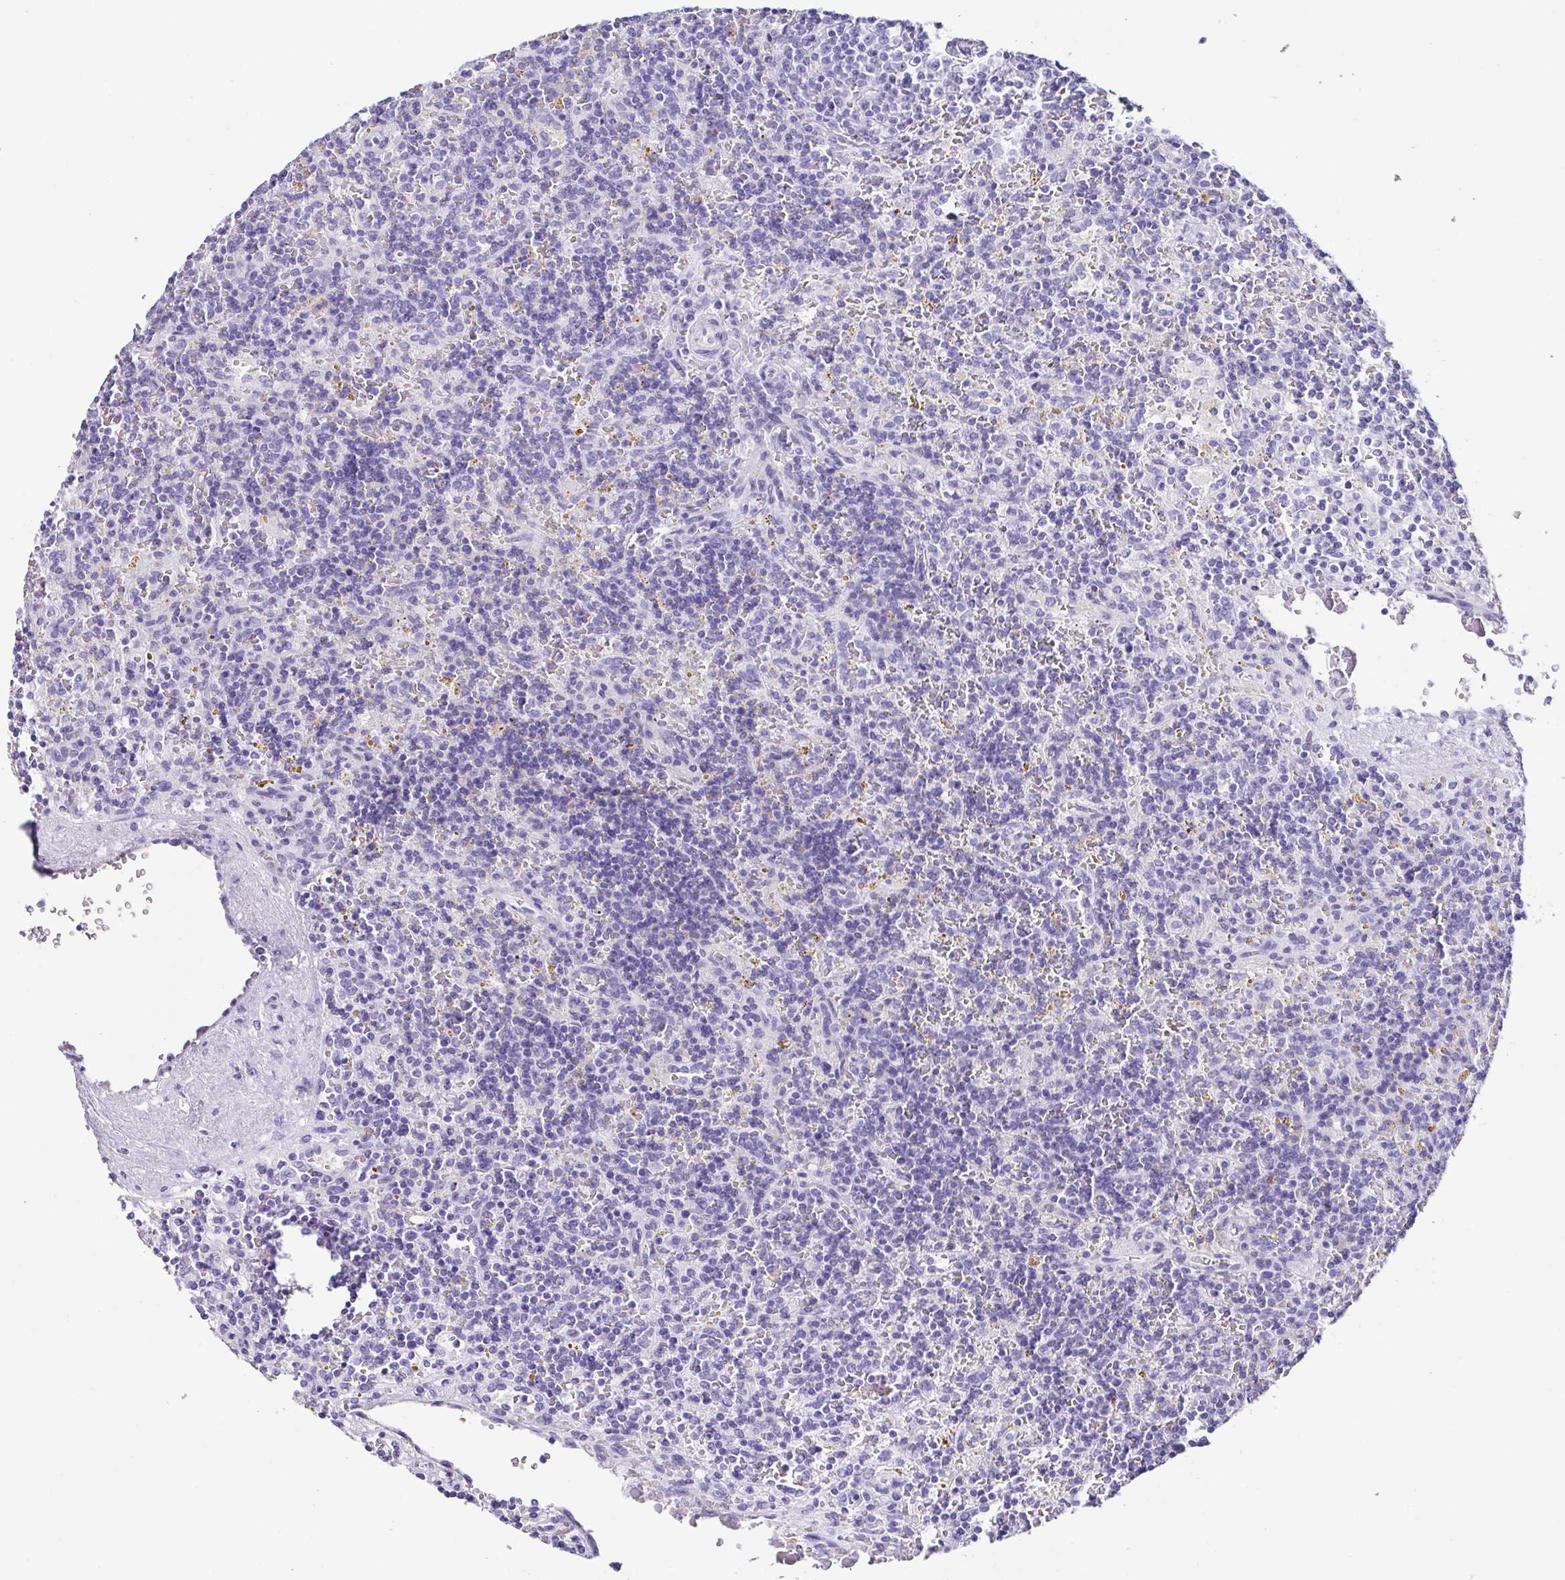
{"staining": {"intensity": "negative", "quantity": "none", "location": "none"}, "tissue": "lymphoma", "cell_type": "Tumor cells", "image_type": "cancer", "snomed": [{"axis": "morphology", "description": "Malignant lymphoma, non-Hodgkin's type, Low grade"}, {"axis": "topography", "description": "Spleen"}], "caption": "DAB immunohistochemical staining of malignant lymphoma, non-Hodgkin's type (low-grade) shows no significant positivity in tumor cells. (DAB IHC with hematoxylin counter stain).", "gene": "TNNT2", "patient": {"sex": "male", "age": 67}}